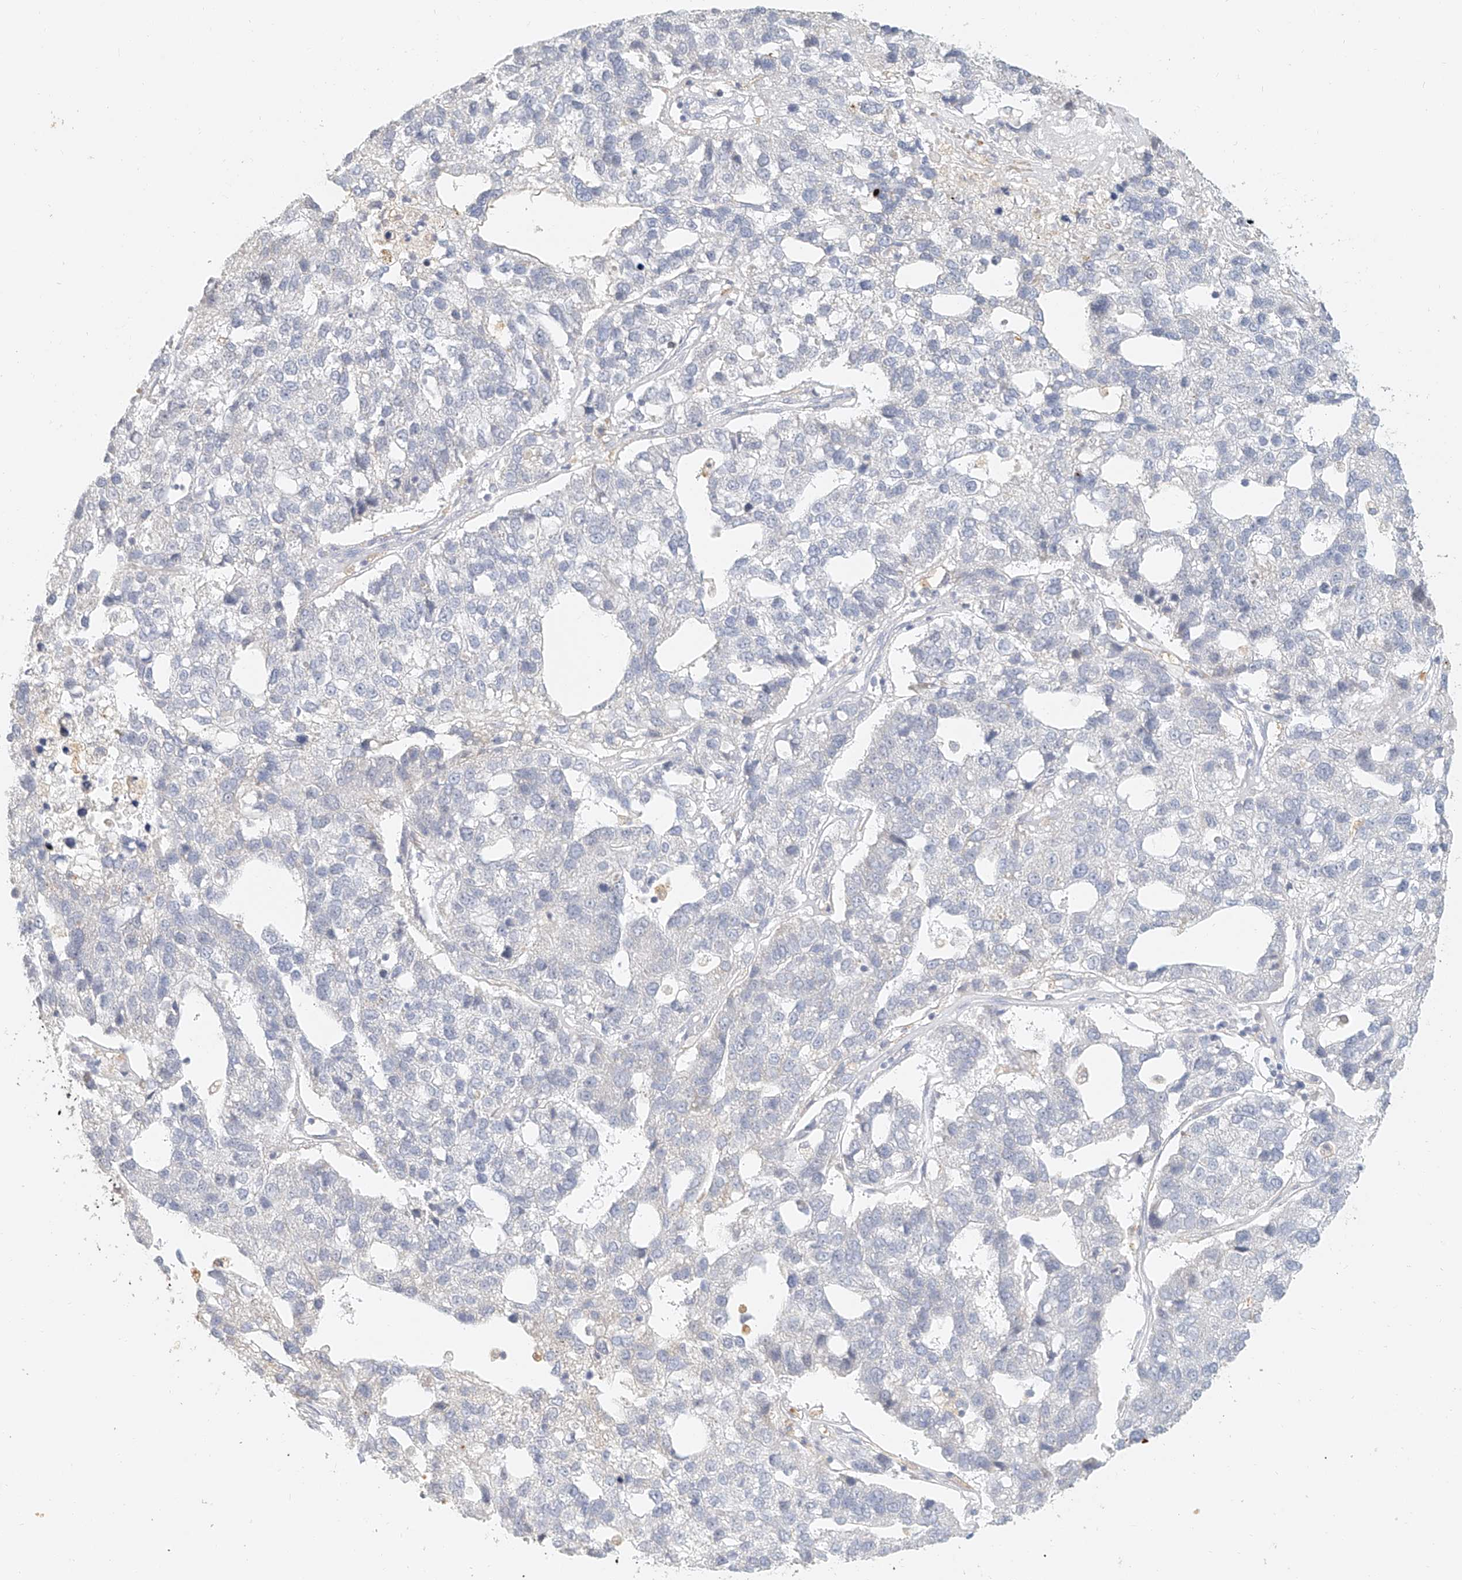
{"staining": {"intensity": "negative", "quantity": "none", "location": "none"}, "tissue": "pancreatic cancer", "cell_type": "Tumor cells", "image_type": "cancer", "snomed": [{"axis": "morphology", "description": "Adenocarcinoma, NOS"}, {"axis": "topography", "description": "Pancreas"}], "caption": "Protein analysis of pancreatic cancer shows no significant expression in tumor cells.", "gene": "CXorf58", "patient": {"sex": "female", "age": 61}}